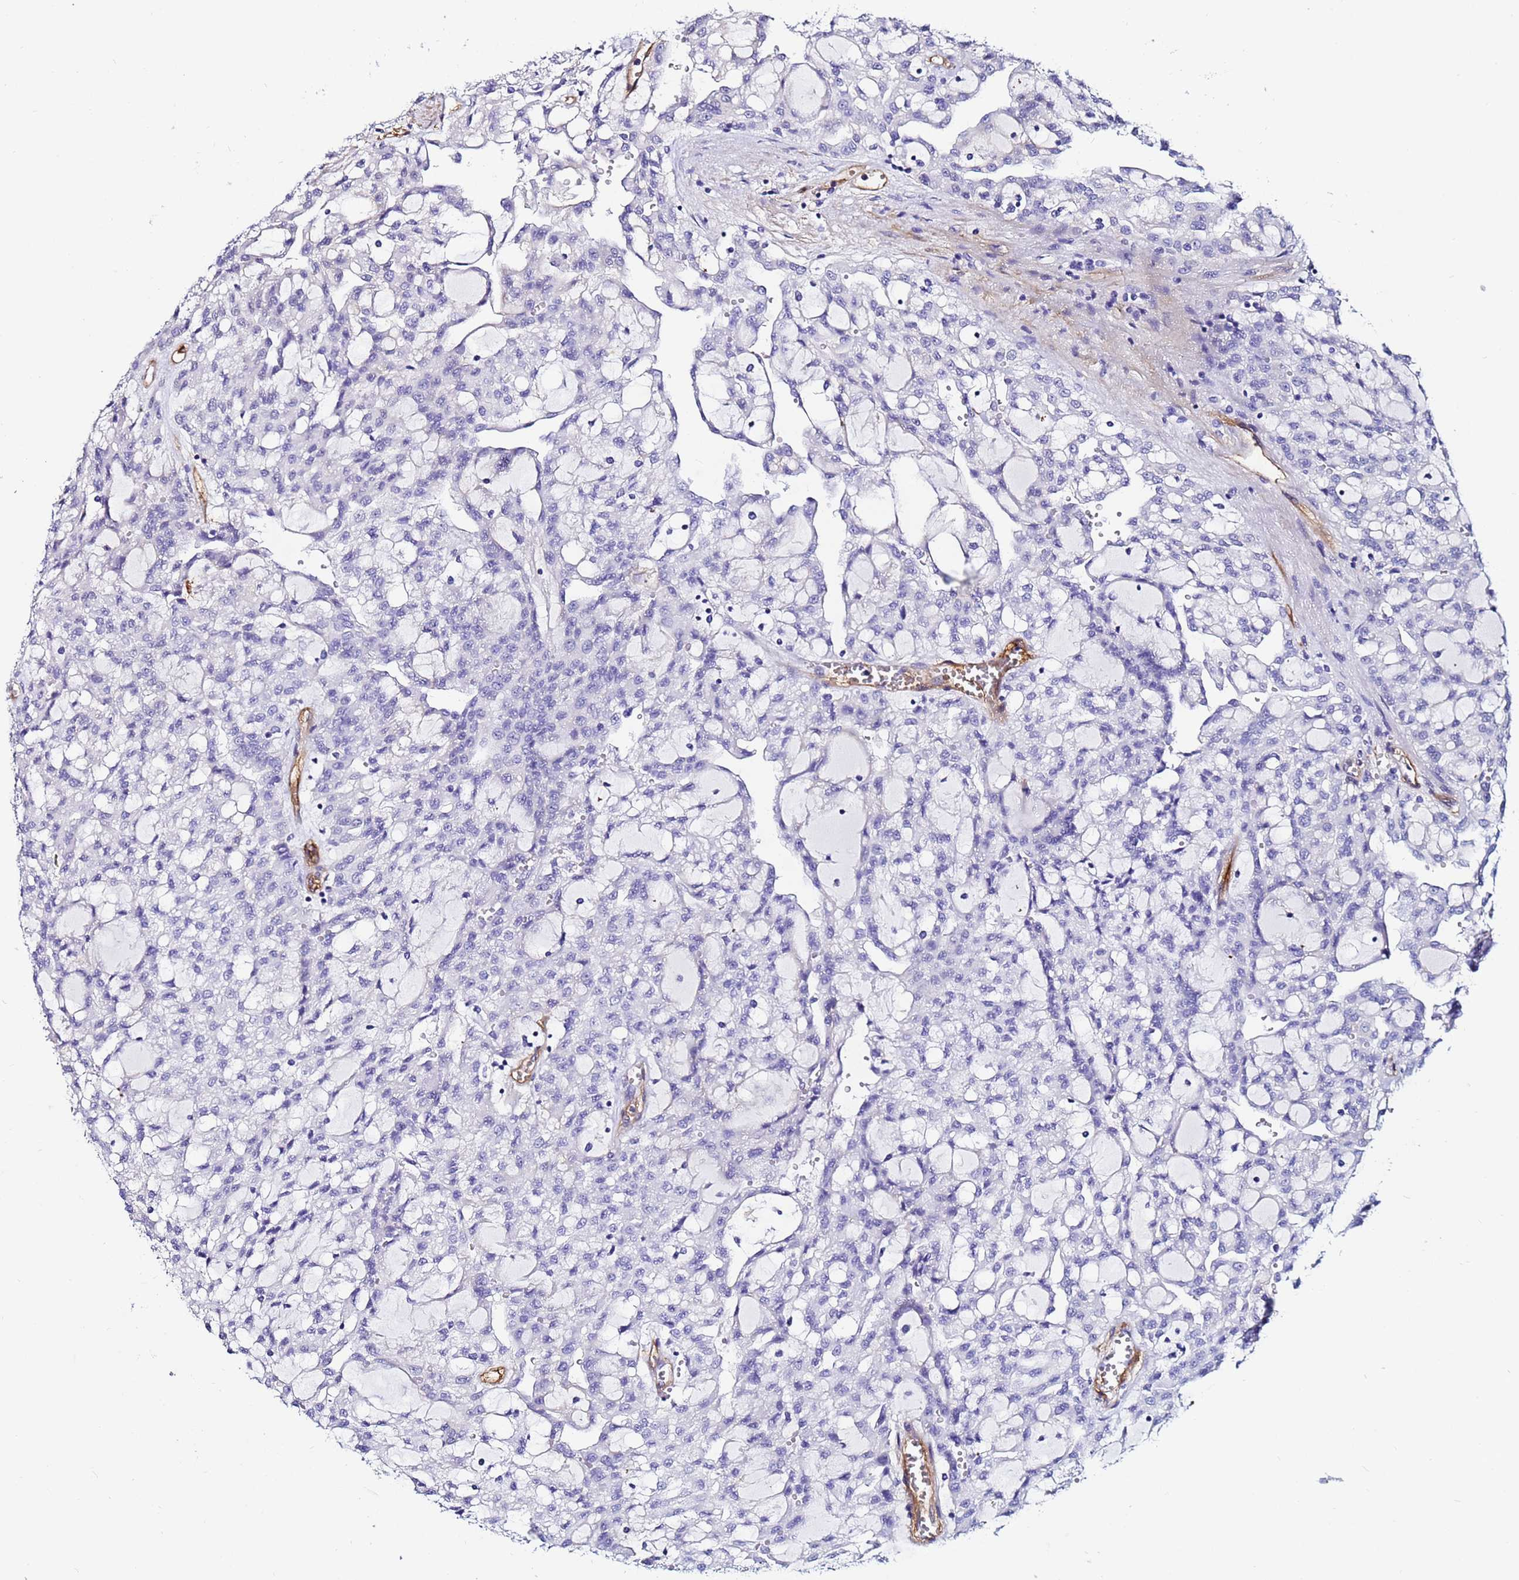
{"staining": {"intensity": "negative", "quantity": "none", "location": "none"}, "tissue": "renal cancer", "cell_type": "Tumor cells", "image_type": "cancer", "snomed": [{"axis": "morphology", "description": "Adenocarcinoma, NOS"}, {"axis": "topography", "description": "Kidney"}], "caption": "Tumor cells are negative for protein expression in human renal adenocarcinoma.", "gene": "DEFB104A", "patient": {"sex": "male", "age": 63}}